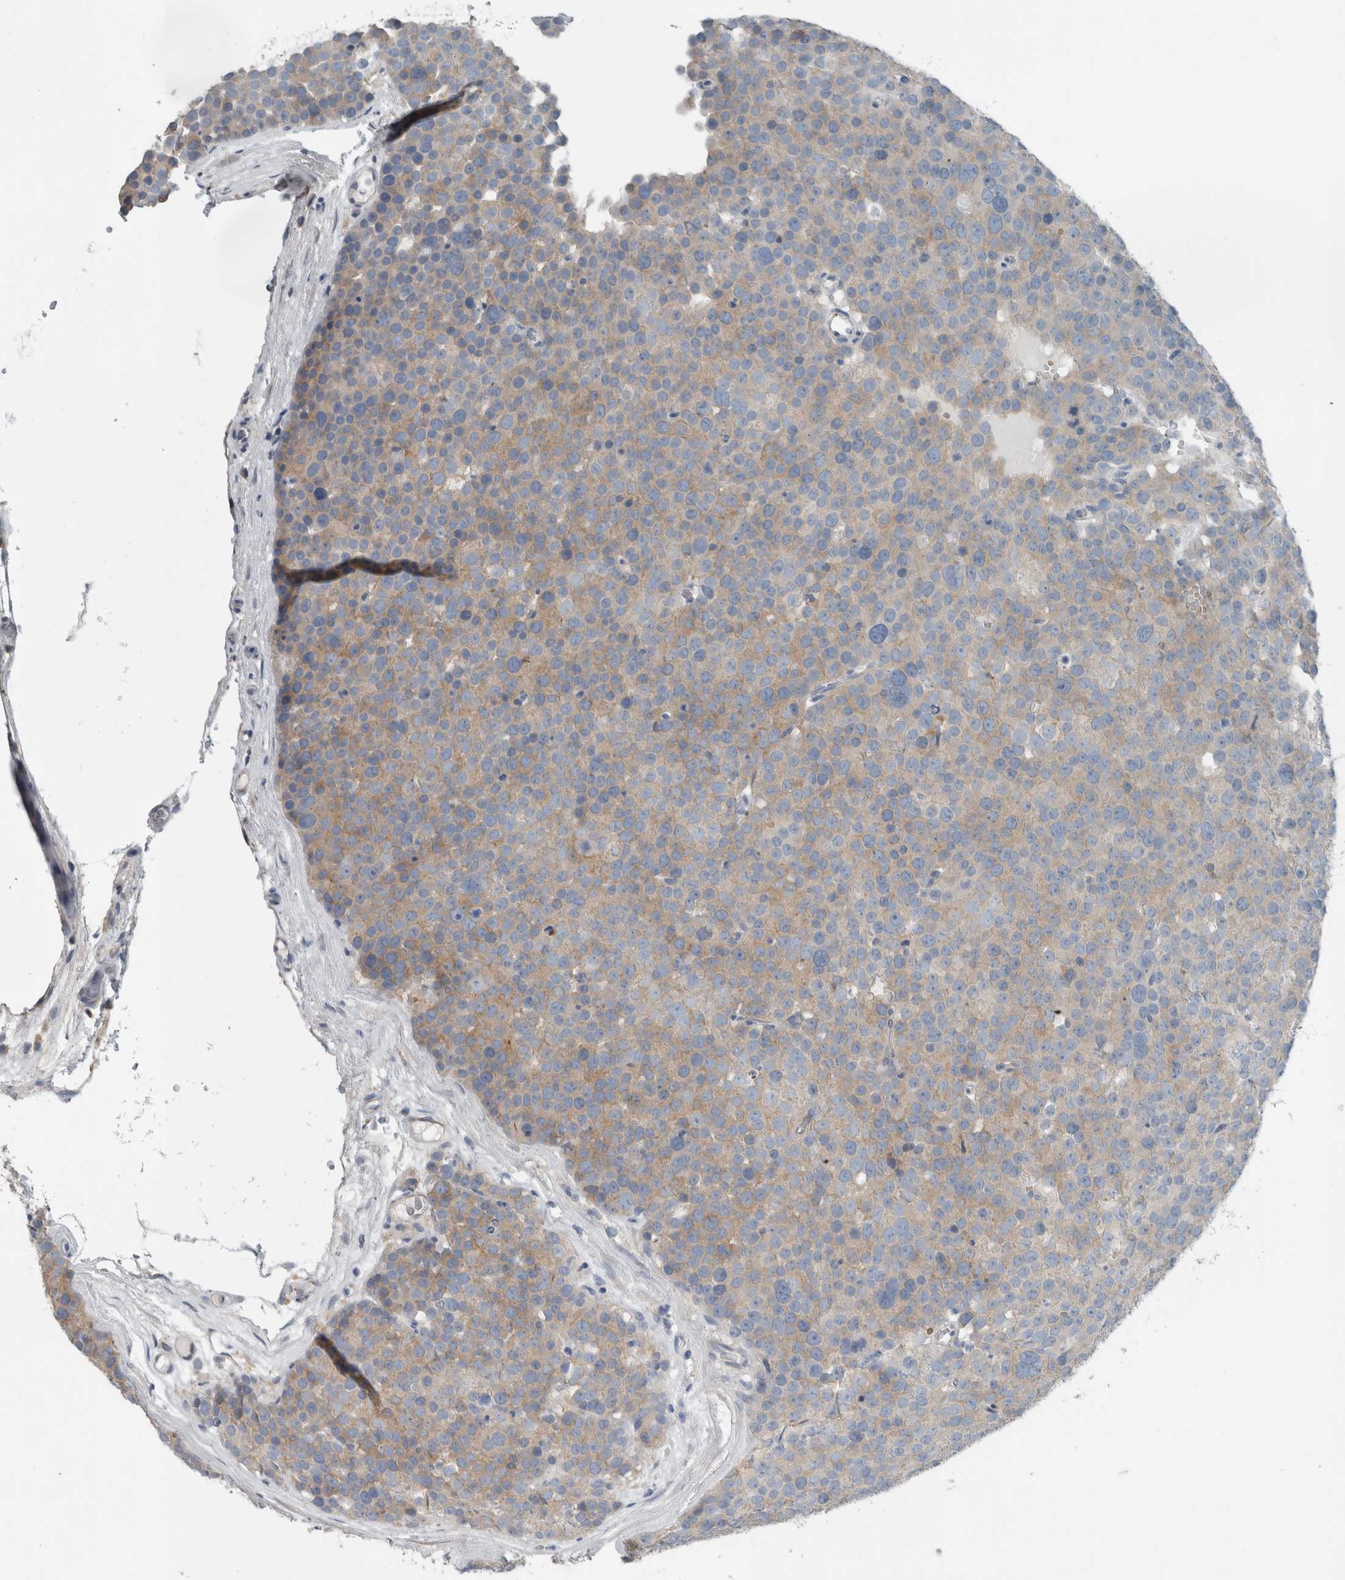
{"staining": {"intensity": "weak", "quantity": ">75%", "location": "cytoplasmic/membranous"}, "tissue": "testis cancer", "cell_type": "Tumor cells", "image_type": "cancer", "snomed": [{"axis": "morphology", "description": "Seminoma, NOS"}, {"axis": "topography", "description": "Testis"}], "caption": "Protein staining of testis cancer tissue exhibits weak cytoplasmic/membranous staining in approximately >75% of tumor cells.", "gene": "SH3GL2", "patient": {"sex": "male", "age": 71}}